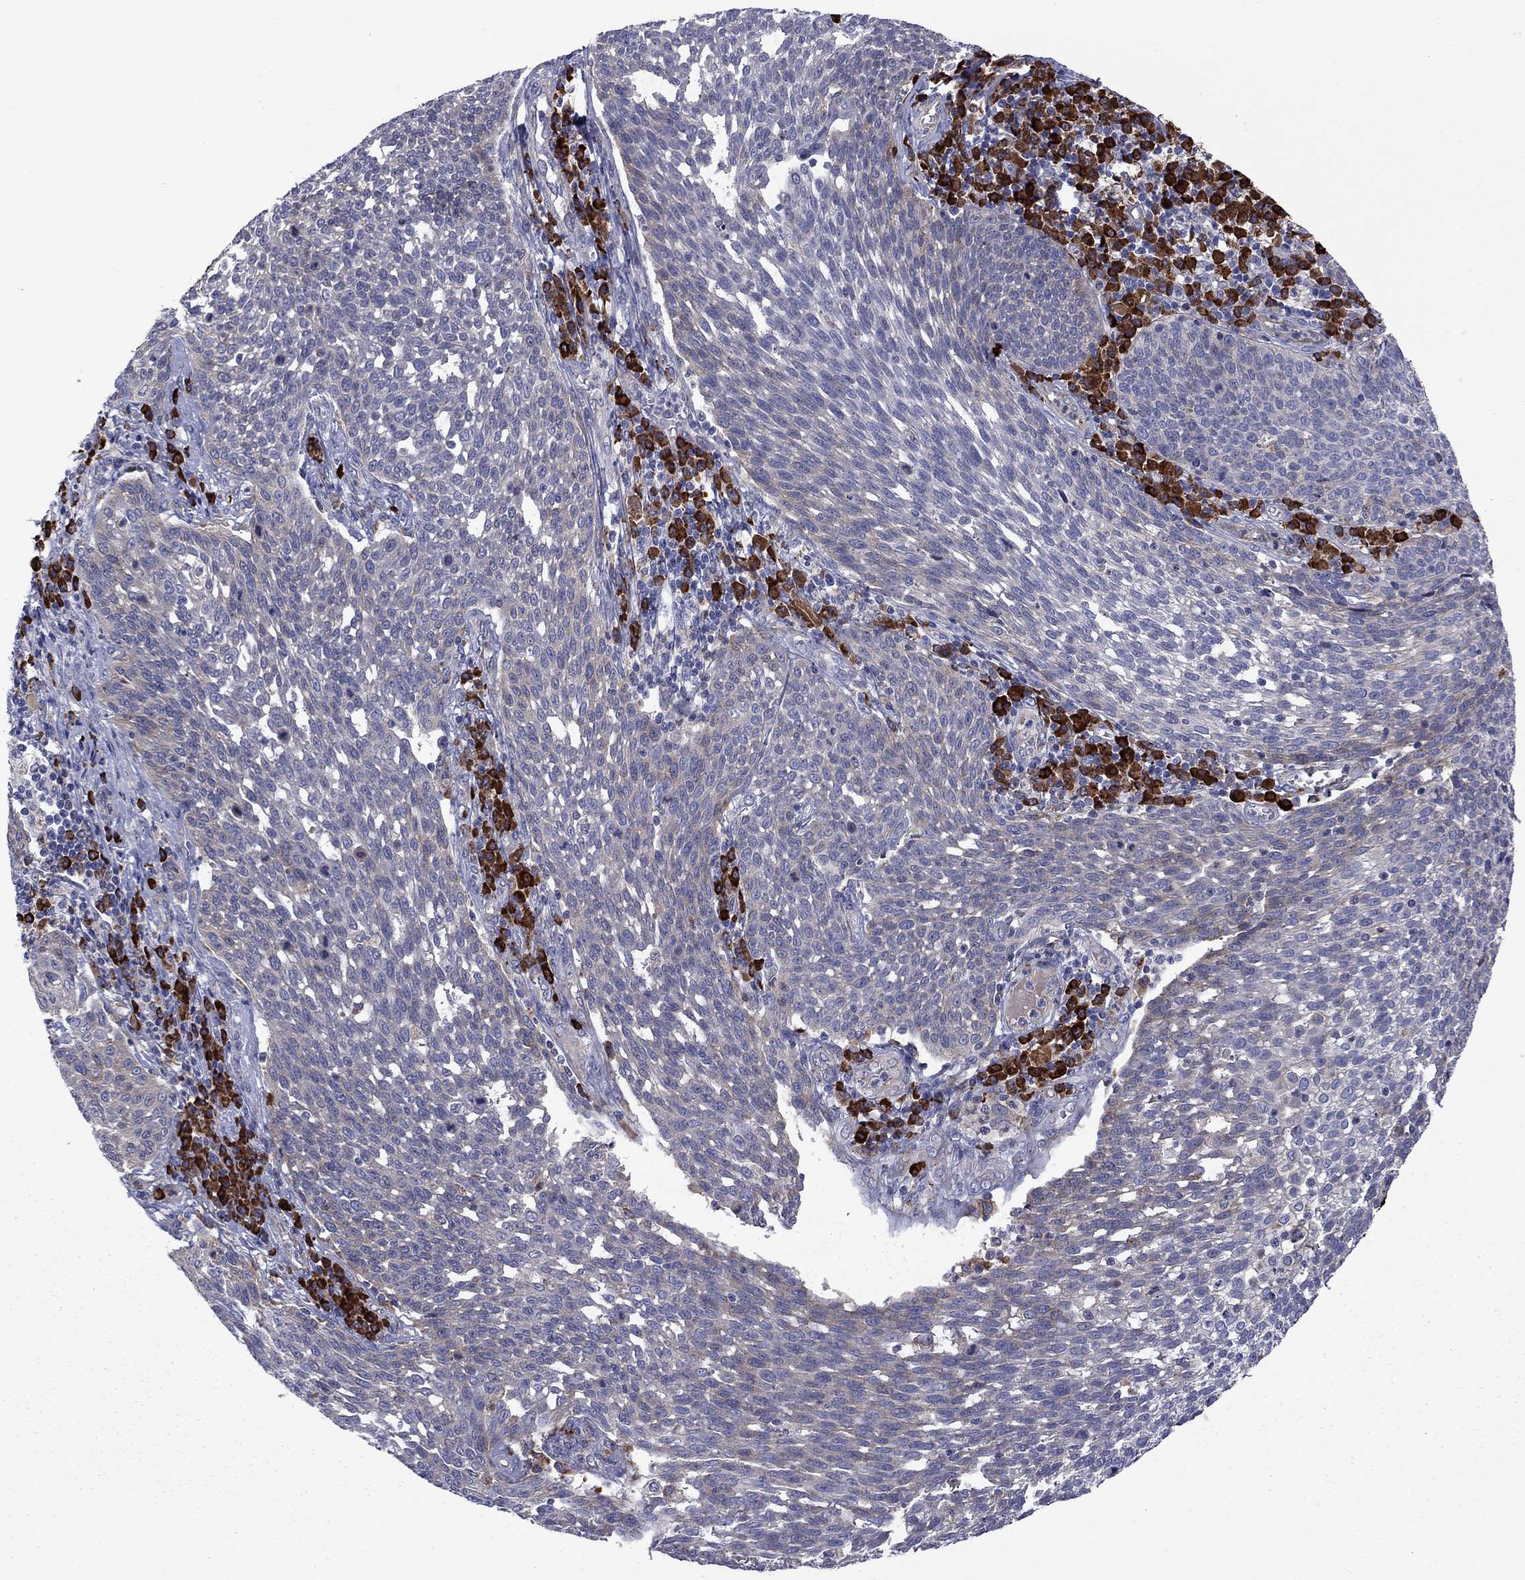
{"staining": {"intensity": "negative", "quantity": "none", "location": "none"}, "tissue": "cervical cancer", "cell_type": "Tumor cells", "image_type": "cancer", "snomed": [{"axis": "morphology", "description": "Squamous cell carcinoma, NOS"}, {"axis": "topography", "description": "Cervix"}], "caption": "IHC histopathology image of human cervical squamous cell carcinoma stained for a protein (brown), which shows no positivity in tumor cells.", "gene": "ASNS", "patient": {"sex": "female", "age": 34}}